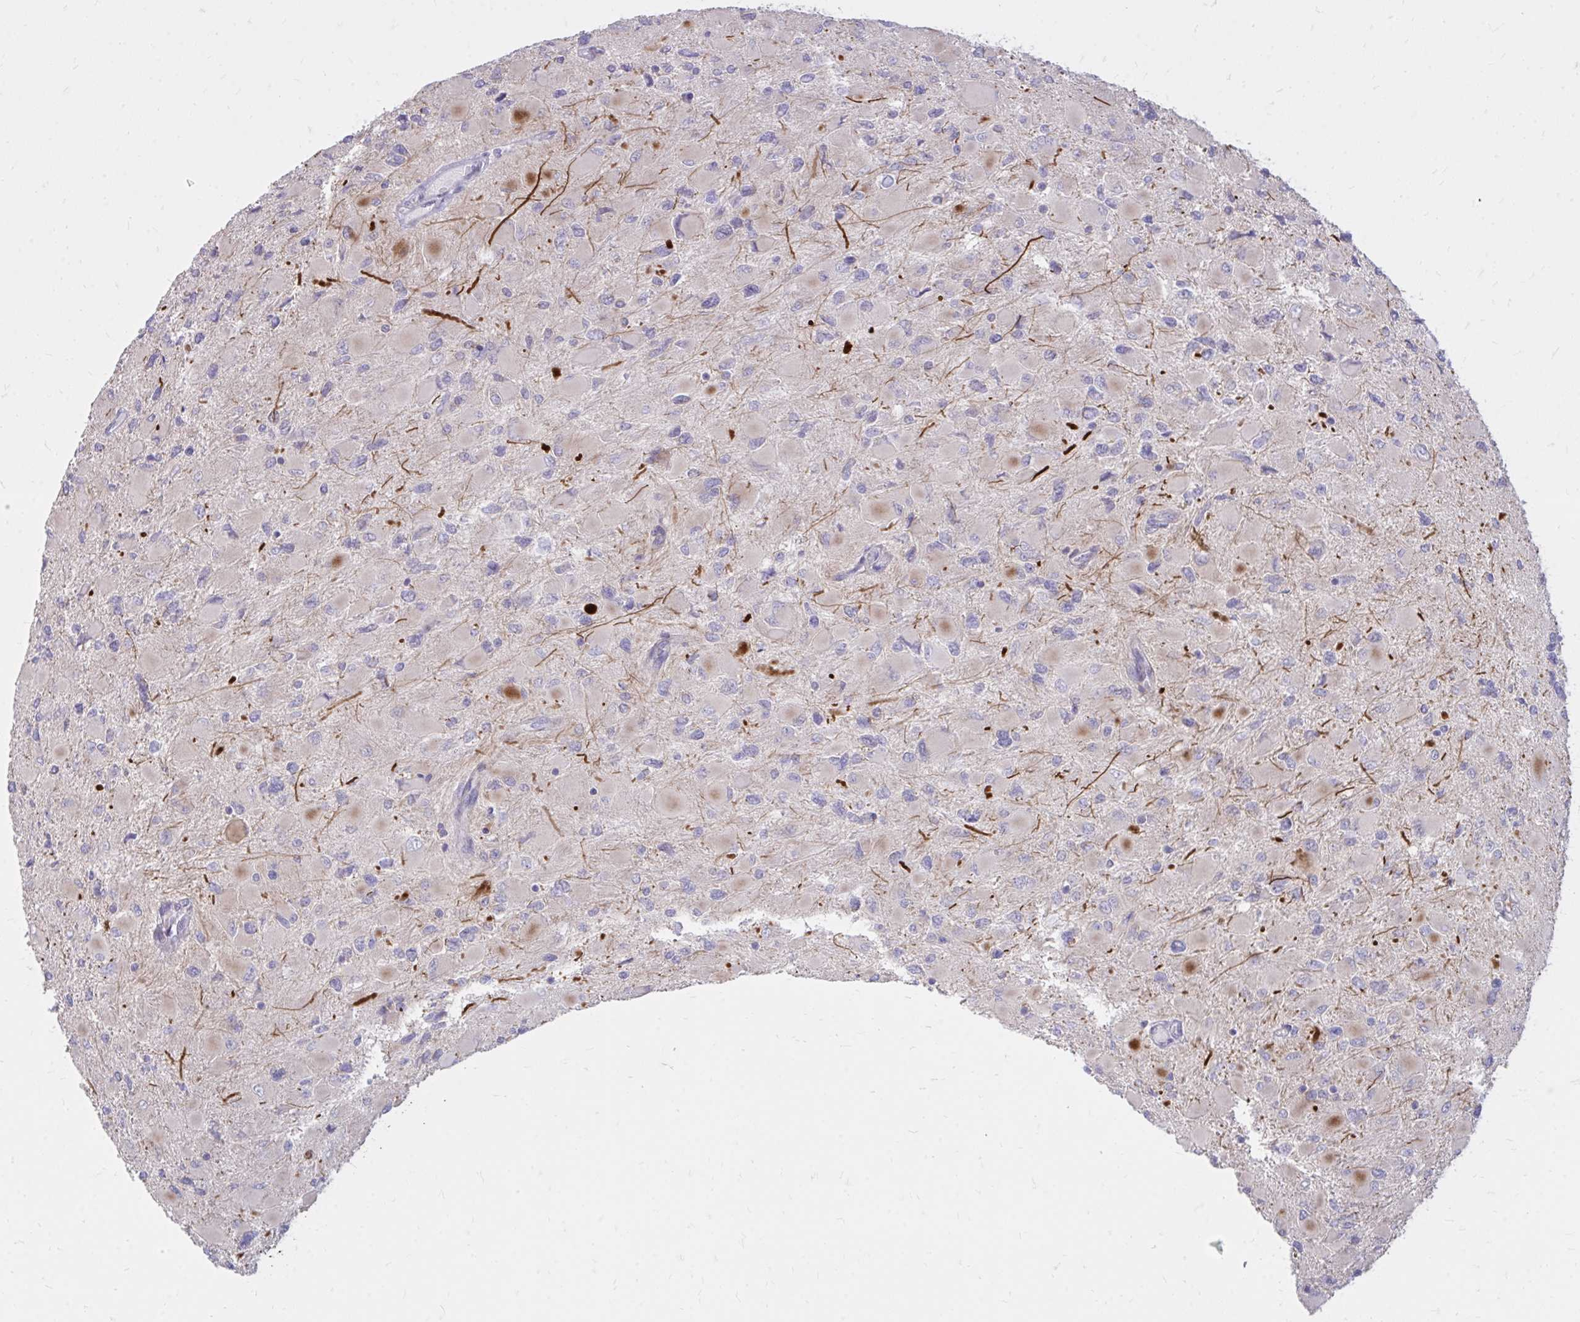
{"staining": {"intensity": "strong", "quantity": "25%-75%", "location": "cytoplasmic/membranous"}, "tissue": "glioma", "cell_type": "Tumor cells", "image_type": "cancer", "snomed": [{"axis": "morphology", "description": "Glioma, malignant, High grade"}, {"axis": "topography", "description": "Cerebral cortex"}], "caption": "Approximately 25%-75% of tumor cells in human glioma demonstrate strong cytoplasmic/membranous protein staining as visualized by brown immunohistochemical staining.", "gene": "RAB6B", "patient": {"sex": "female", "age": 36}}